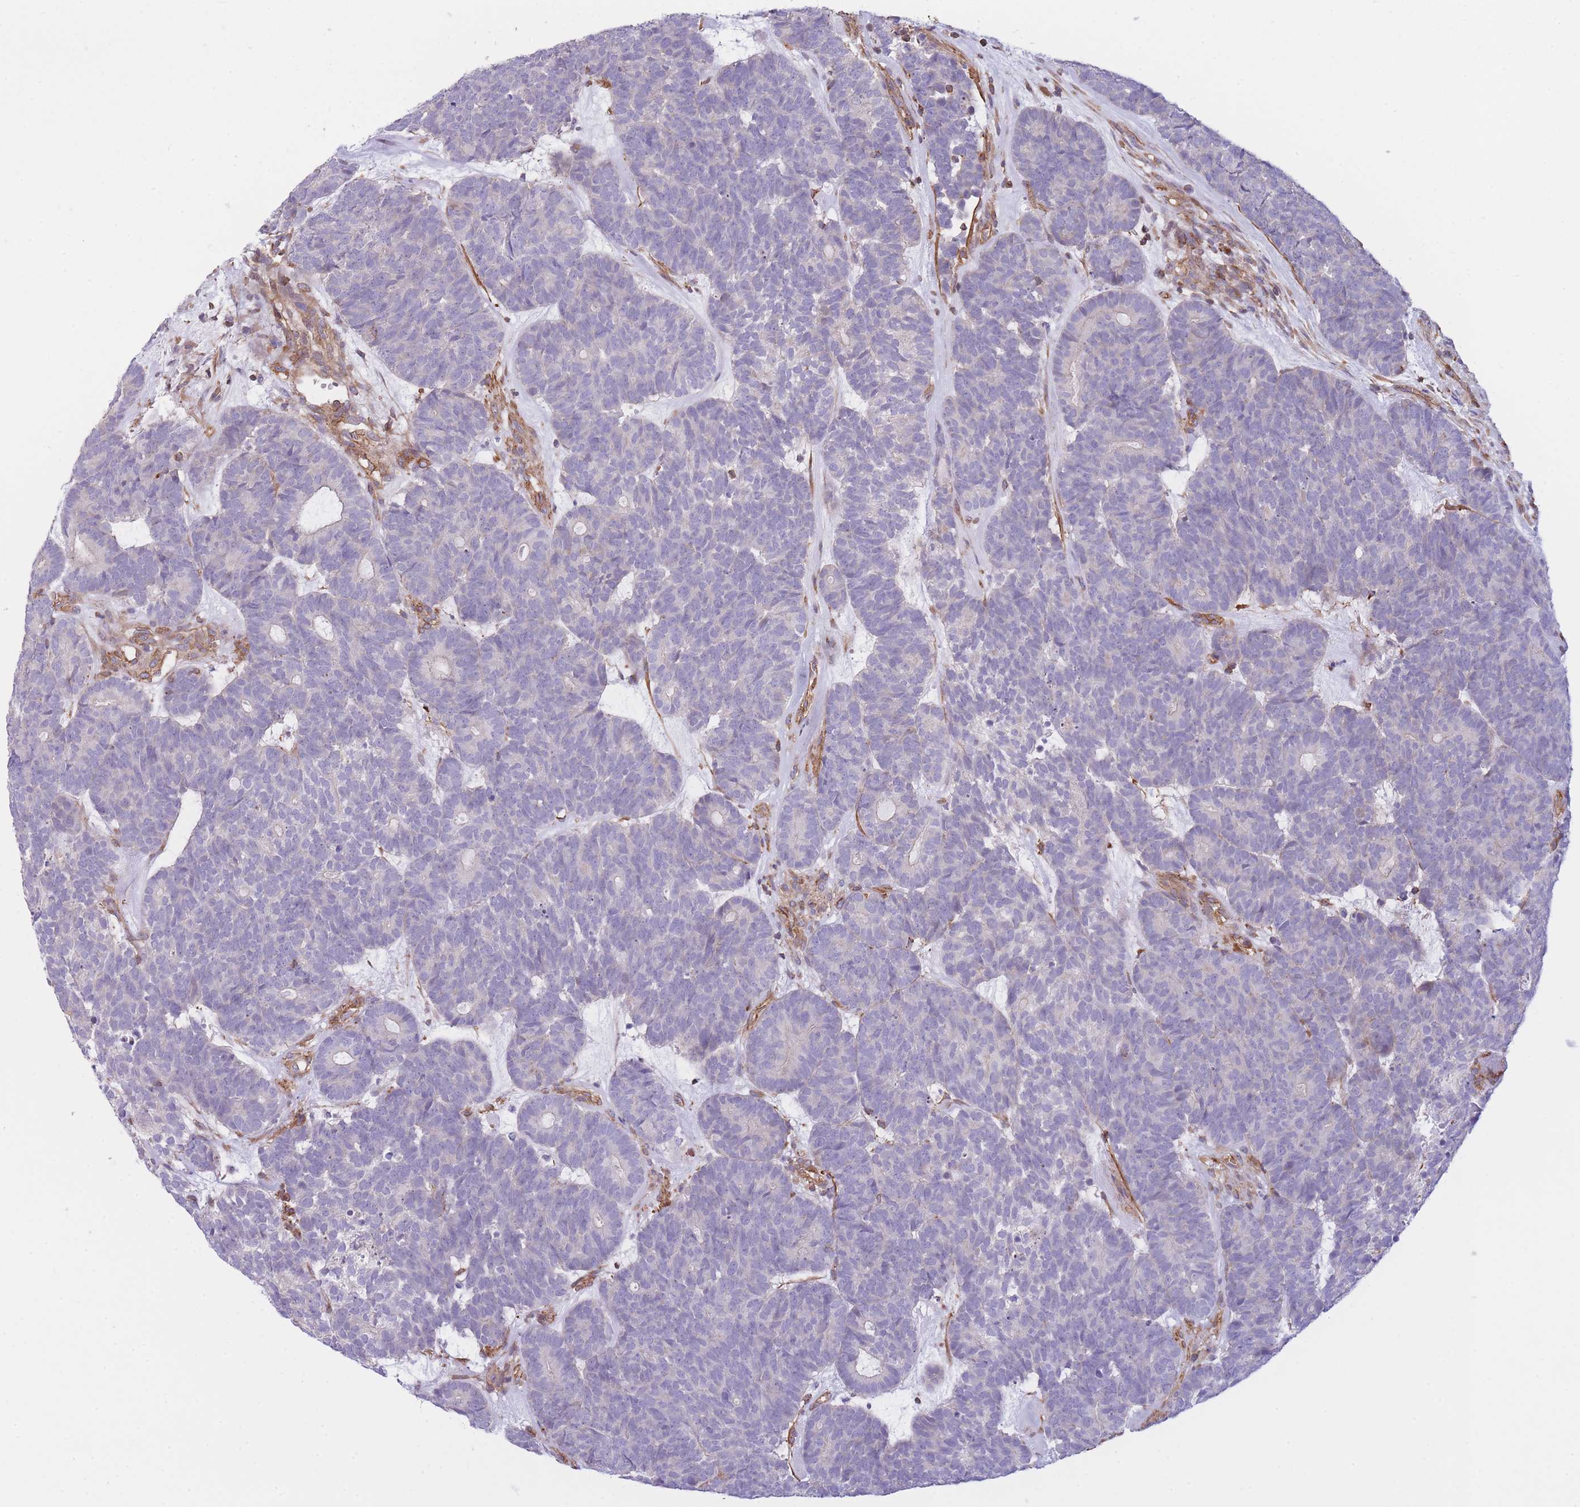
{"staining": {"intensity": "negative", "quantity": "none", "location": "none"}, "tissue": "head and neck cancer", "cell_type": "Tumor cells", "image_type": "cancer", "snomed": [{"axis": "morphology", "description": "Adenocarcinoma, NOS"}, {"axis": "topography", "description": "Head-Neck"}], "caption": "Tumor cells are negative for protein expression in human adenocarcinoma (head and neck).", "gene": "CDC25B", "patient": {"sex": "female", "age": 81}}